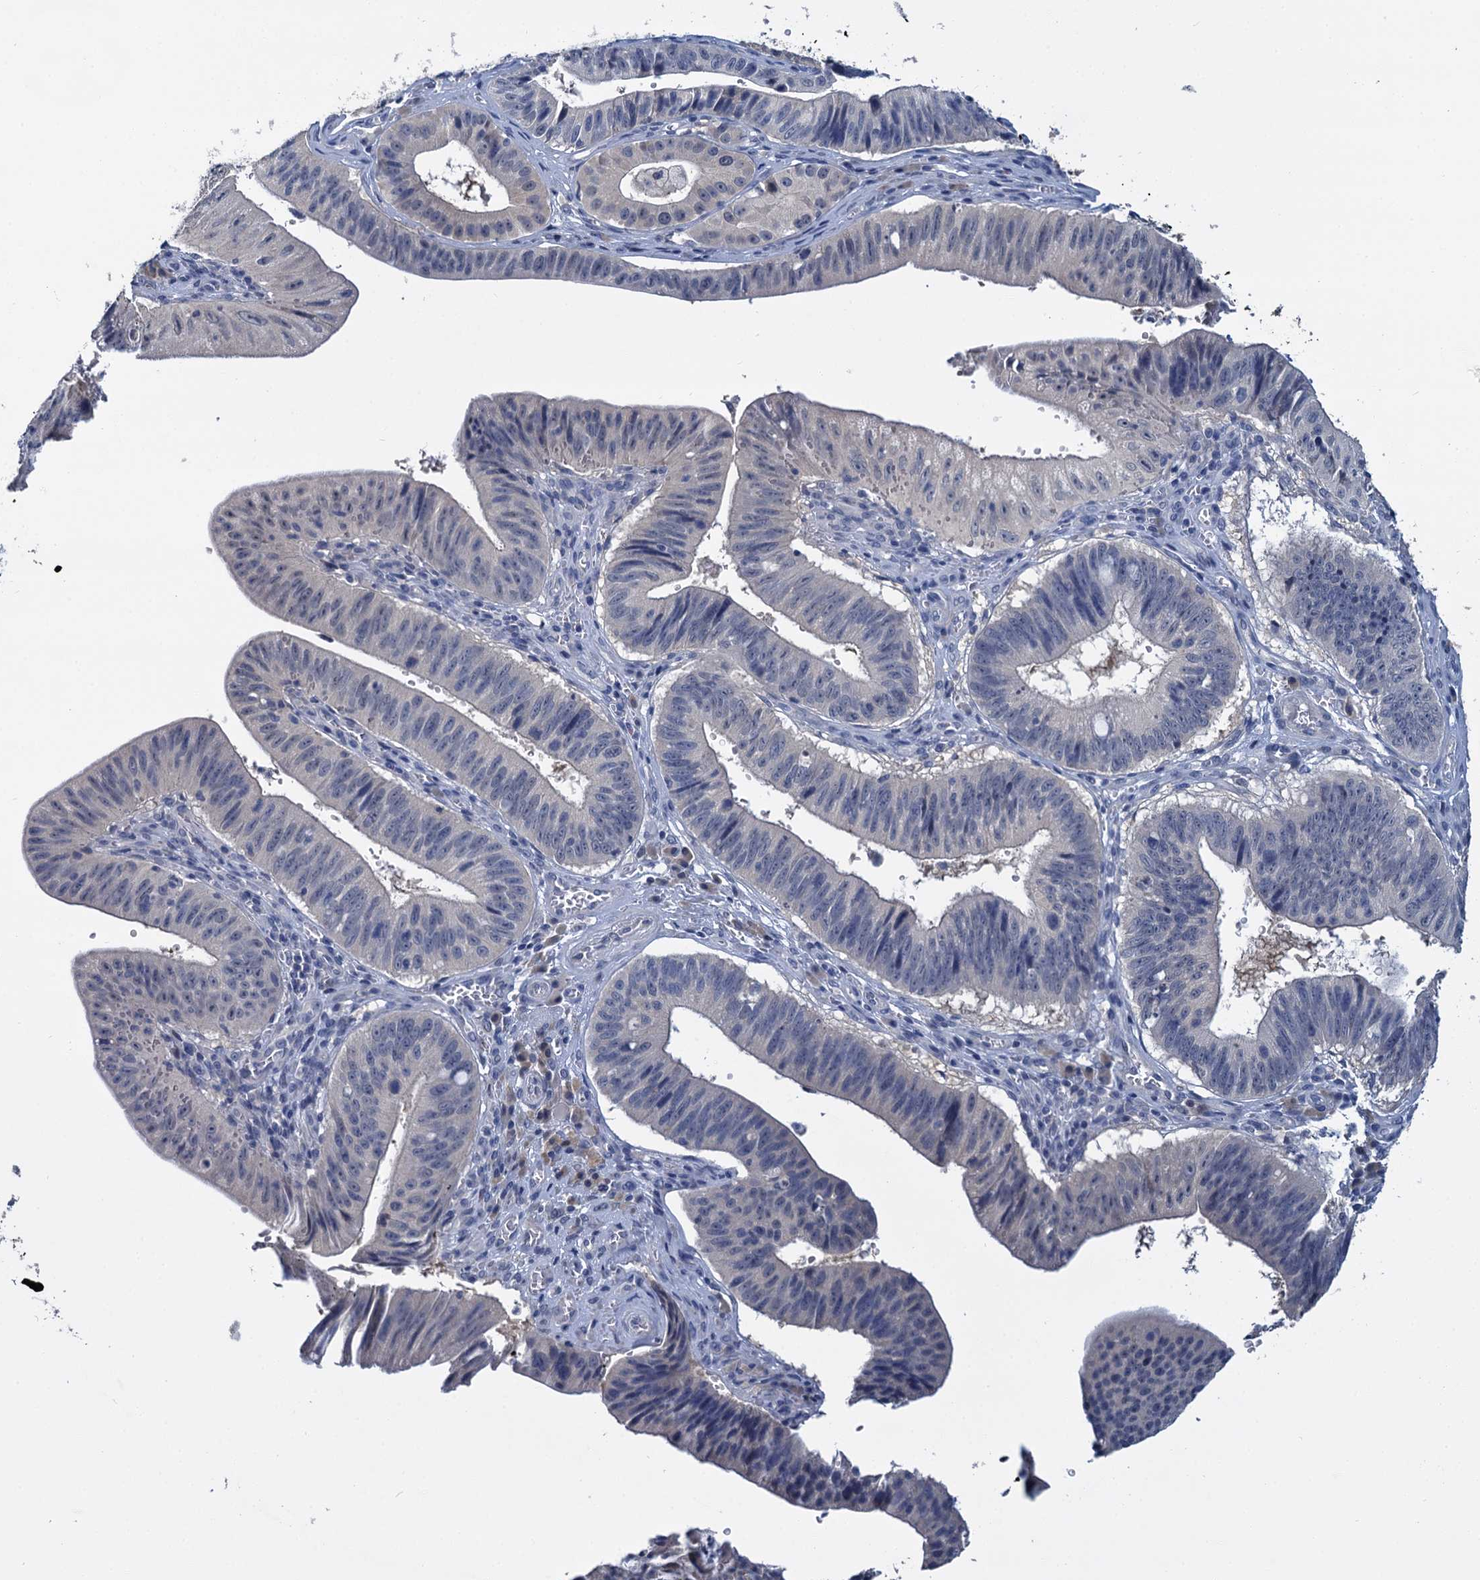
{"staining": {"intensity": "negative", "quantity": "none", "location": "none"}, "tissue": "stomach cancer", "cell_type": "Tumor cells", "image_type": "cancer", "snomed": [{"axis": "morphology", "description": "Adenocarcinoma, NOS"}, {"axis": "topography", "description": "Stomach"}], "caption": "Histopathology image shows no protein staining in tumor cells of stomach cancer tissue.", "gene": "ANKRD42", "patient": {"sex": "male", "age": 59}}